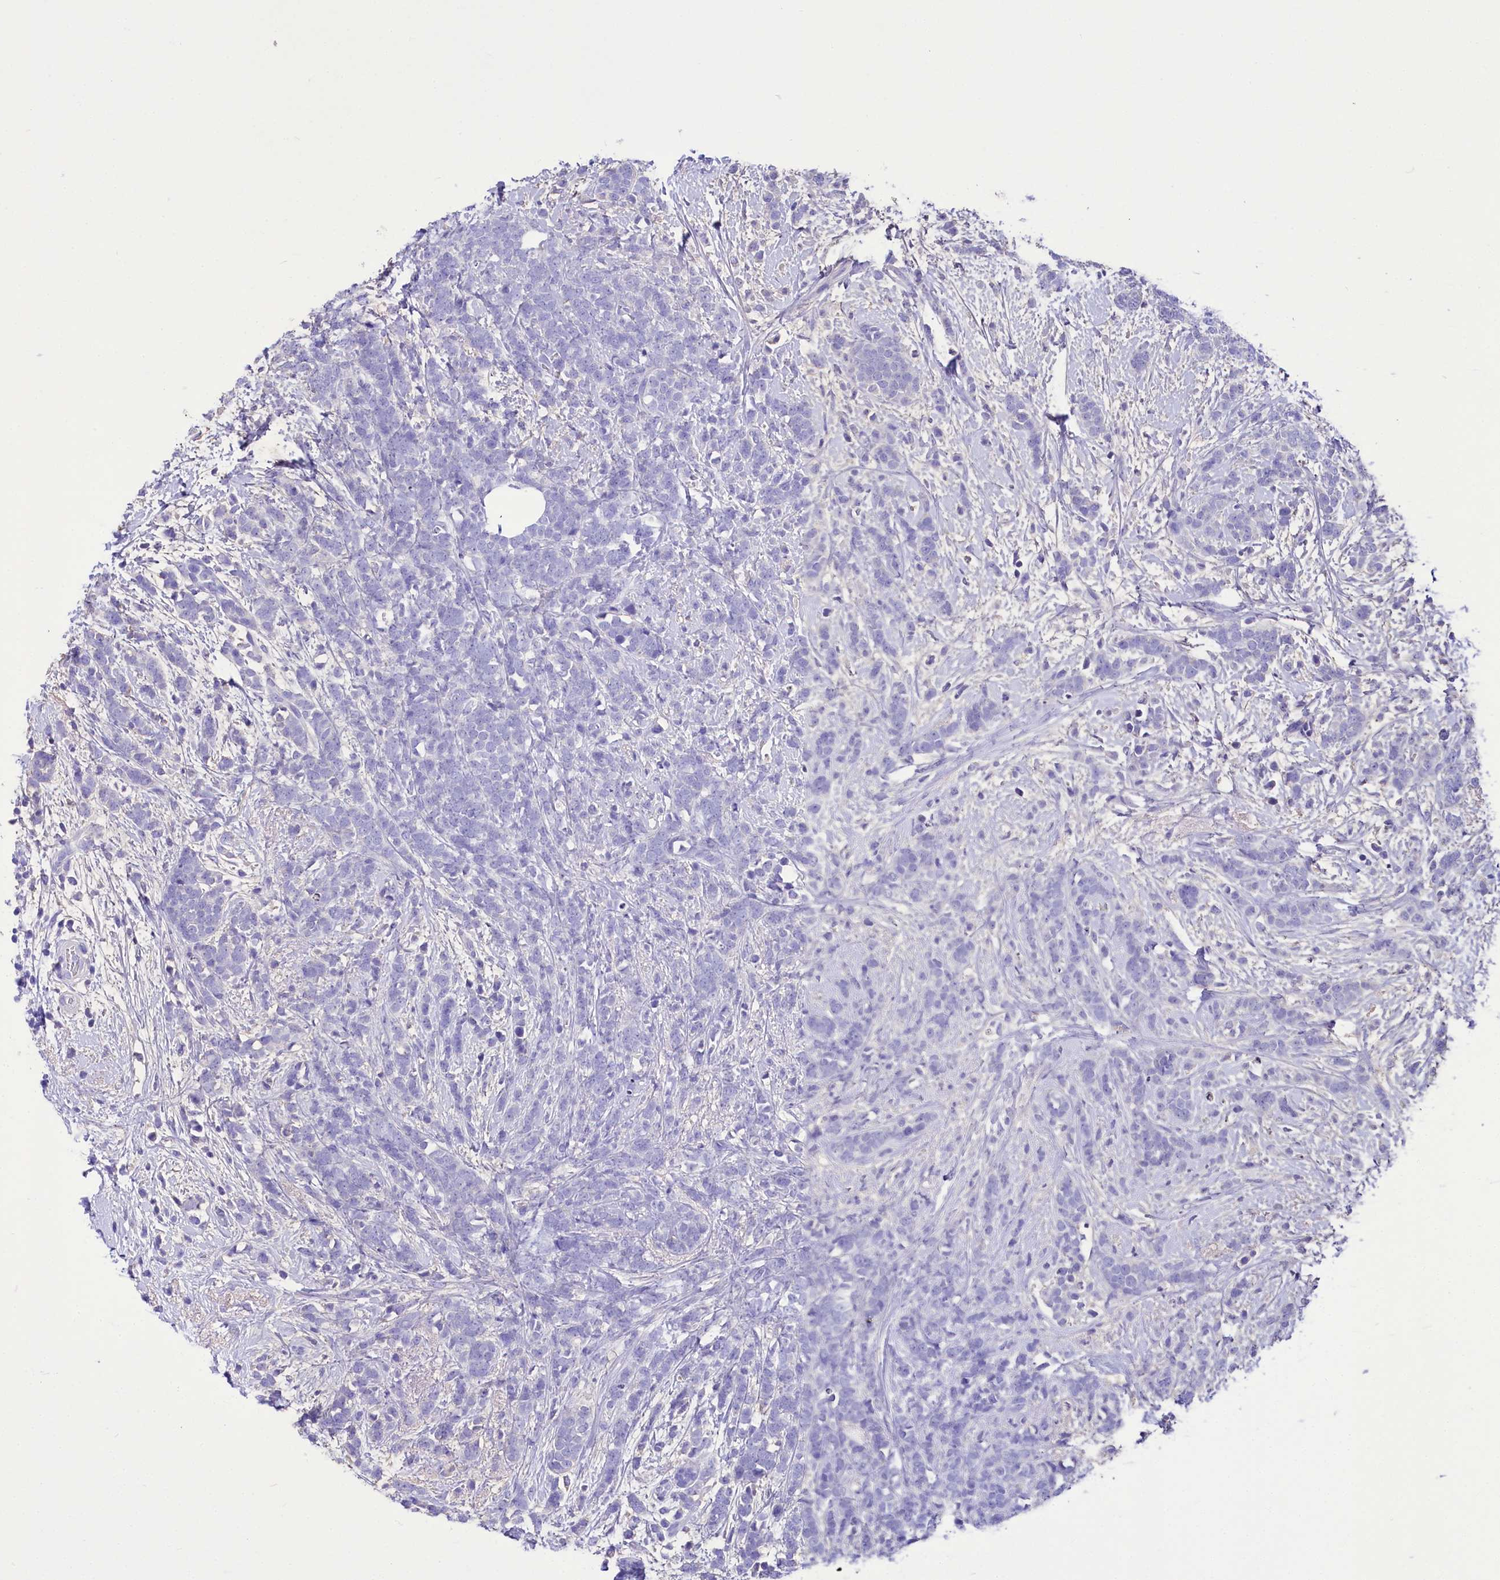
{"staining": {"intensity": "negative", "quantity": "none", "location": "none"}, "tissue": "breast cancer", "cell_type": "Tumor cells", "image_type": "cancer", "snomed": [{"axis": "morphology", "description": "Lobular carcinoma"}, {"axis": "topography", "description": "Breast"}], "caption": "The immunohistochemistry (IHC) micrograph has no significant expression in tumor cells of breast lobular carcinoma tissue.", "gene": "TTC36", "patient": {"sex": "female", "age": 58}}